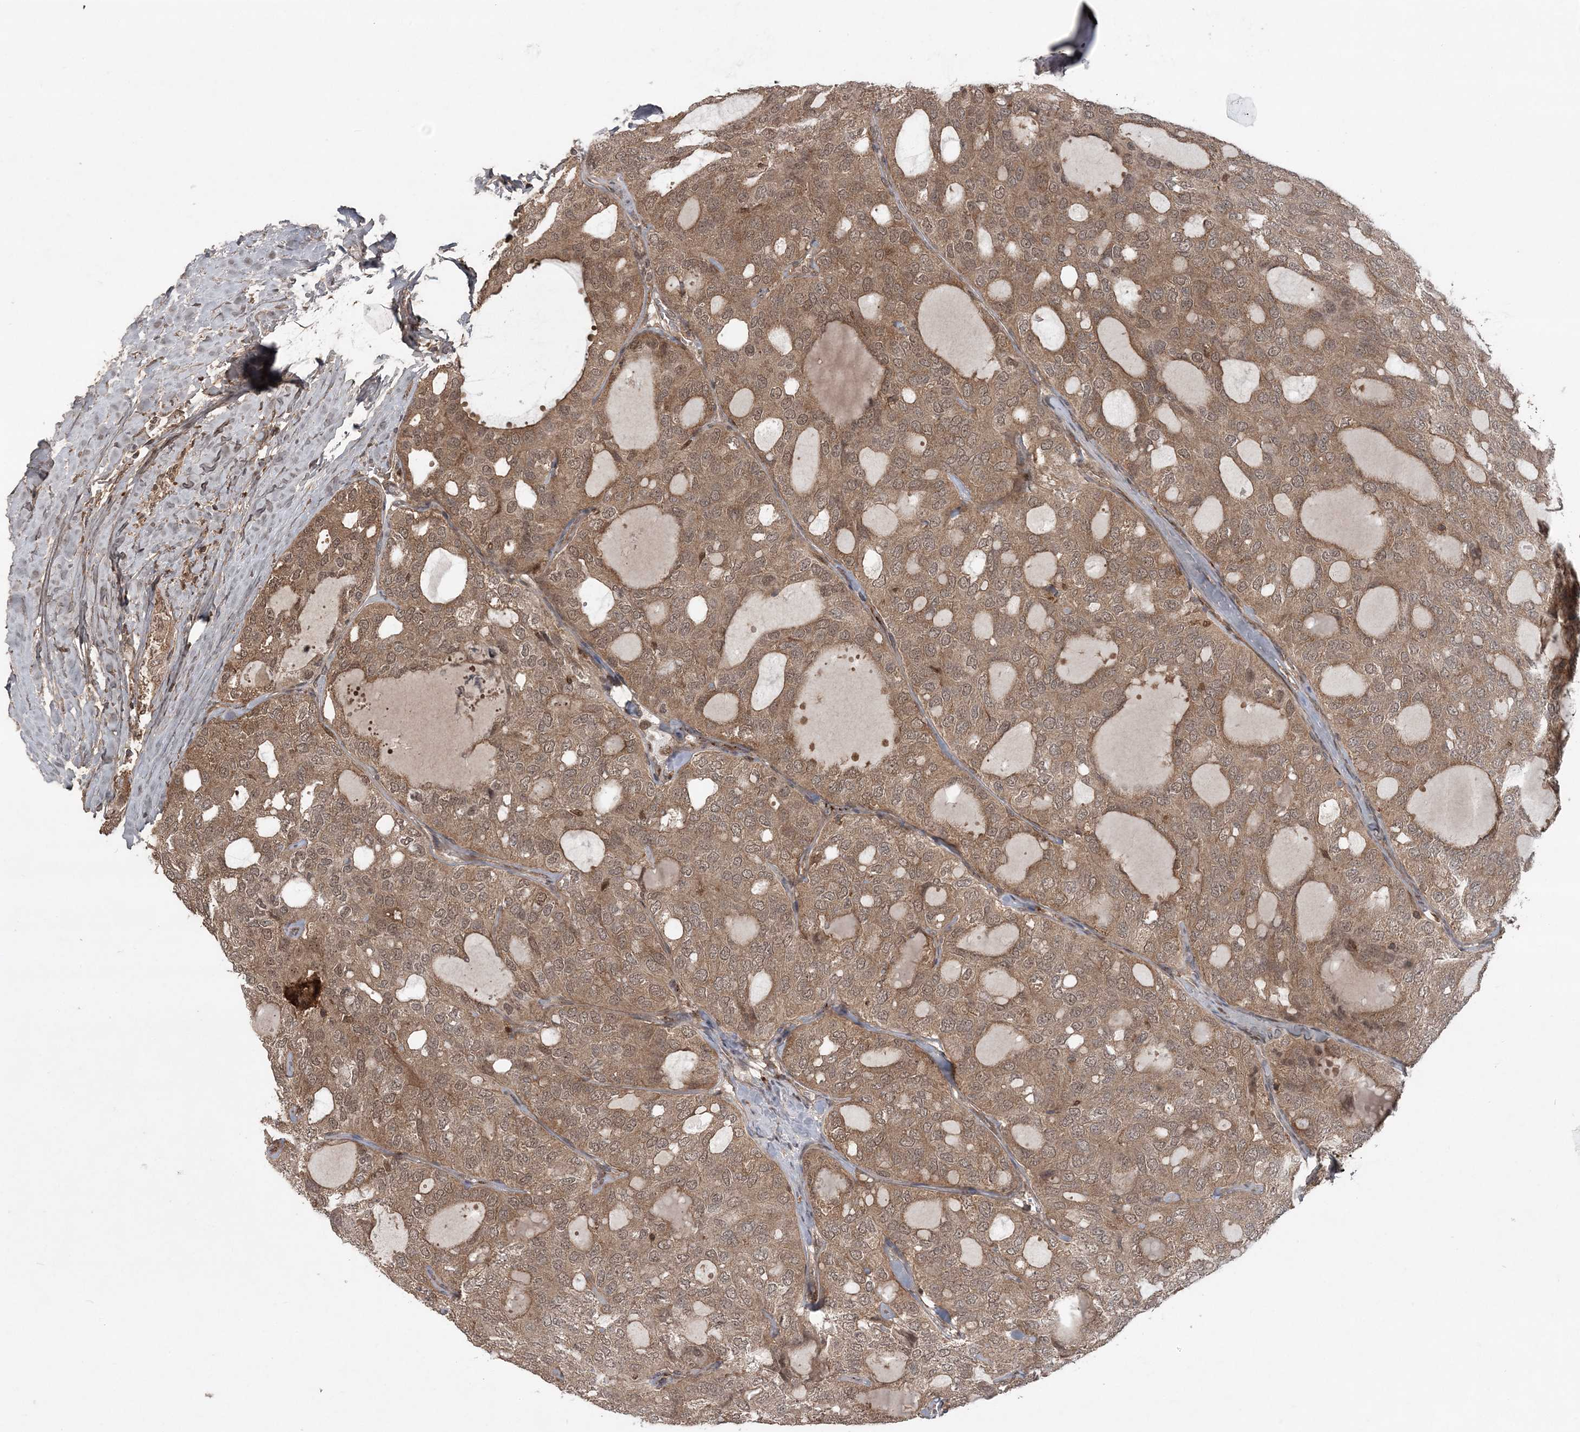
{"staining": {"intensity": "moderate", "quantity": ">75%", "location": "cytoplasmic/membranous,nuclear"}, "tissue": "thyroid cancer", "cell_type": "Tumor cells", "image_type": "cancer", "snomed": [{"axis": "morphology", "description": "Follicular adenoma carcinoma, NOS"}, {"axis": "topography", "description": "Thyroid gland"}], "caption": "Protein staining of thyroid follicular adenoma carcinoma tissue displays moderate cytoplasmic/membranous and nuclear staining in about >75% of tumor cells. The staining was performed using DAB to visualize the protein expression in brown, while the nuclei were stained in blue with hematoxylin (Magnification: 20x).", "gene": "LACC1", "patient": {"sex": "male", "age": 75}}